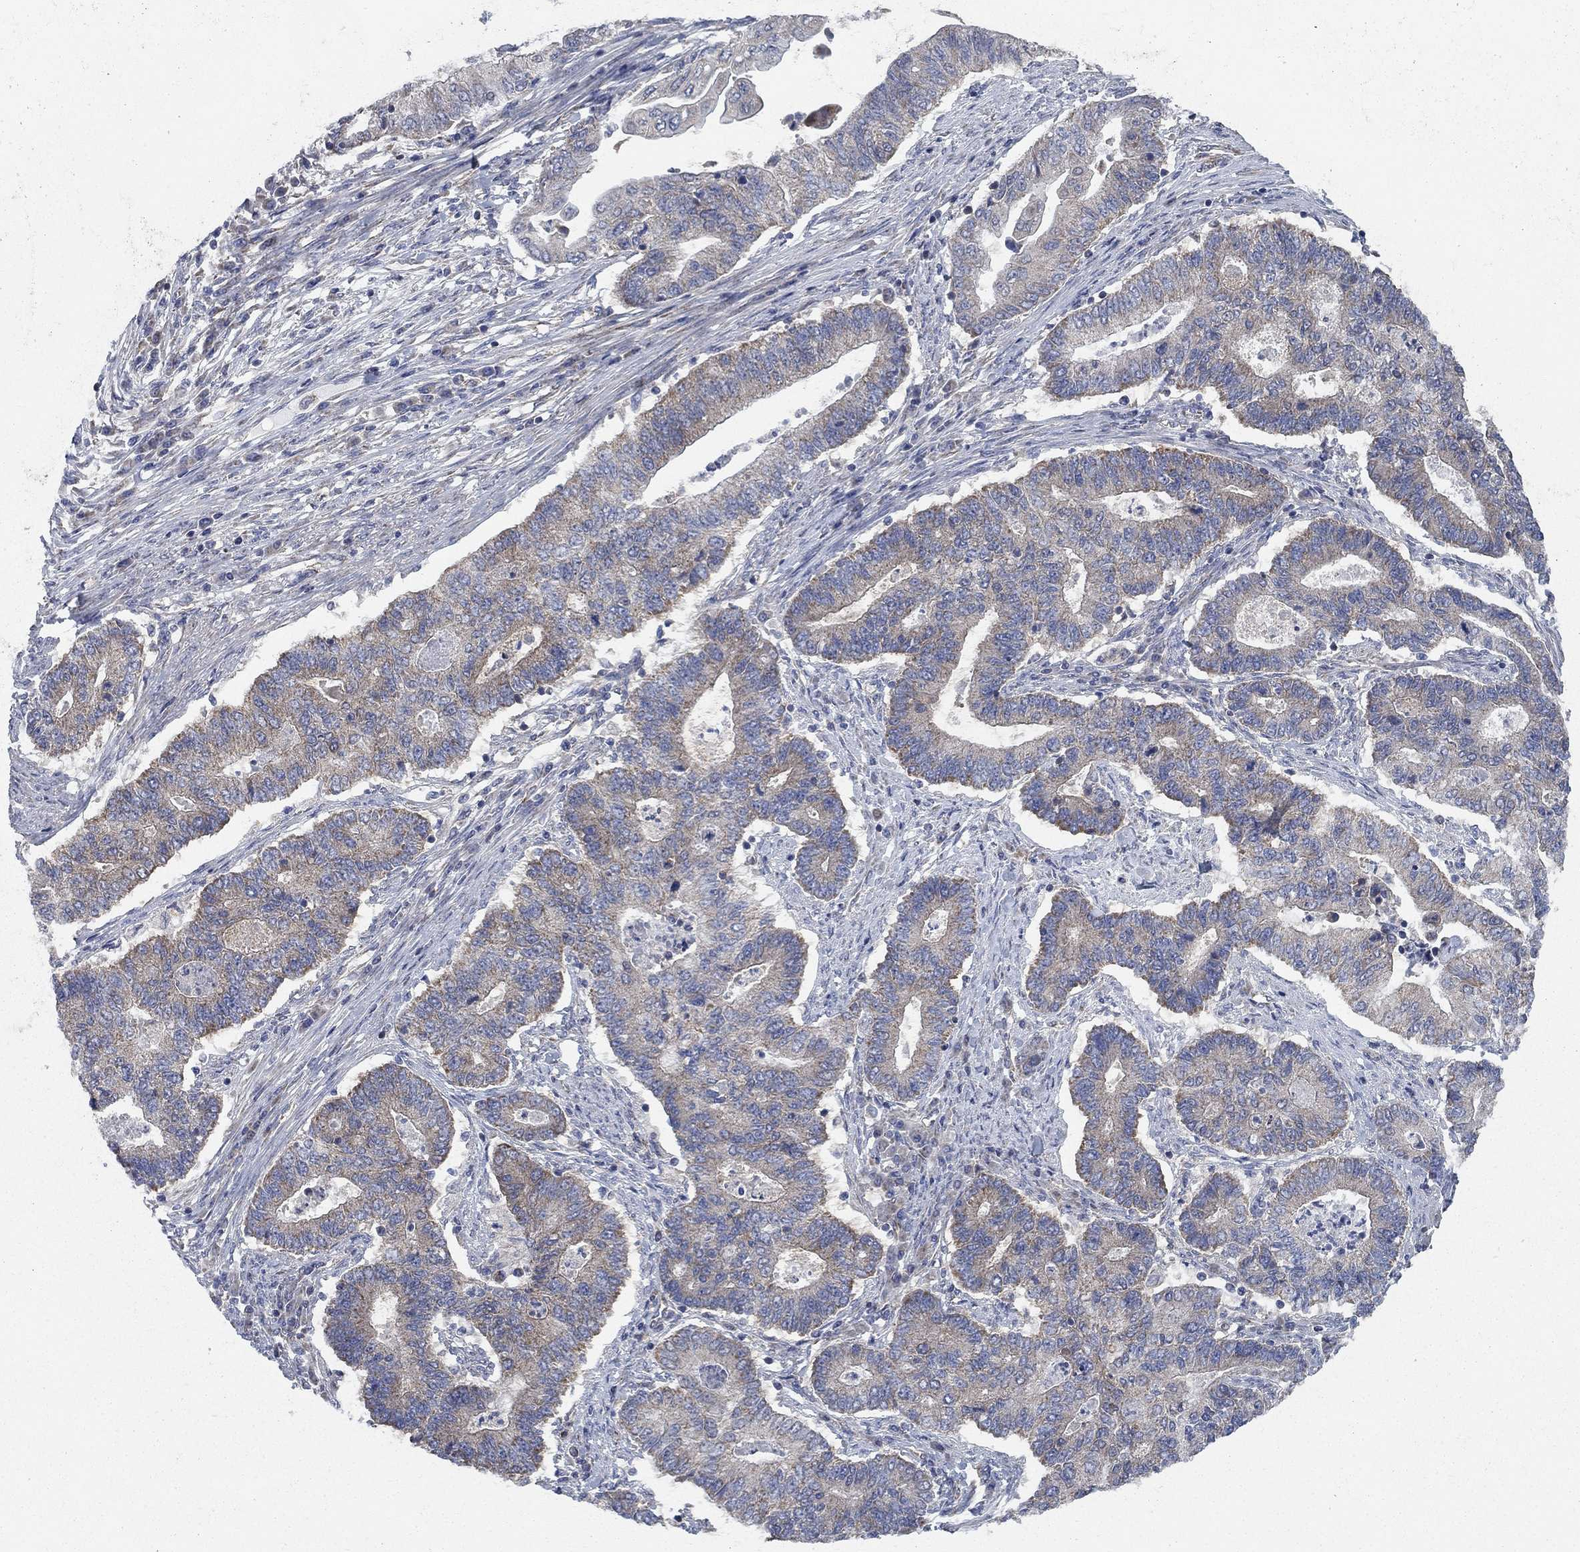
{"staining": {"intensity": "moderate", "quantity": "25%-75%", "location": "cytoplasmic/membranous"}, "tissue": "endometrial cancer", "cell_type": "Tumor cells", "image_type": "cancer", "snomed": [{"axis": "morphology", "description": "Adenocarcinoma, NOS"}, {"axis": "topography", "description": "Uterus"}, {"axis": "topography", "description": "Endometrium"}], "caption": "About 25%-75% of tumor cells in endometrial adenocarcinoma show moderate cytoplasmic/membranous protein positivity as visualized by brown immunohistochemical staining.", "gene": "NME7", "patient": {"sex": "female", "age": 54}}